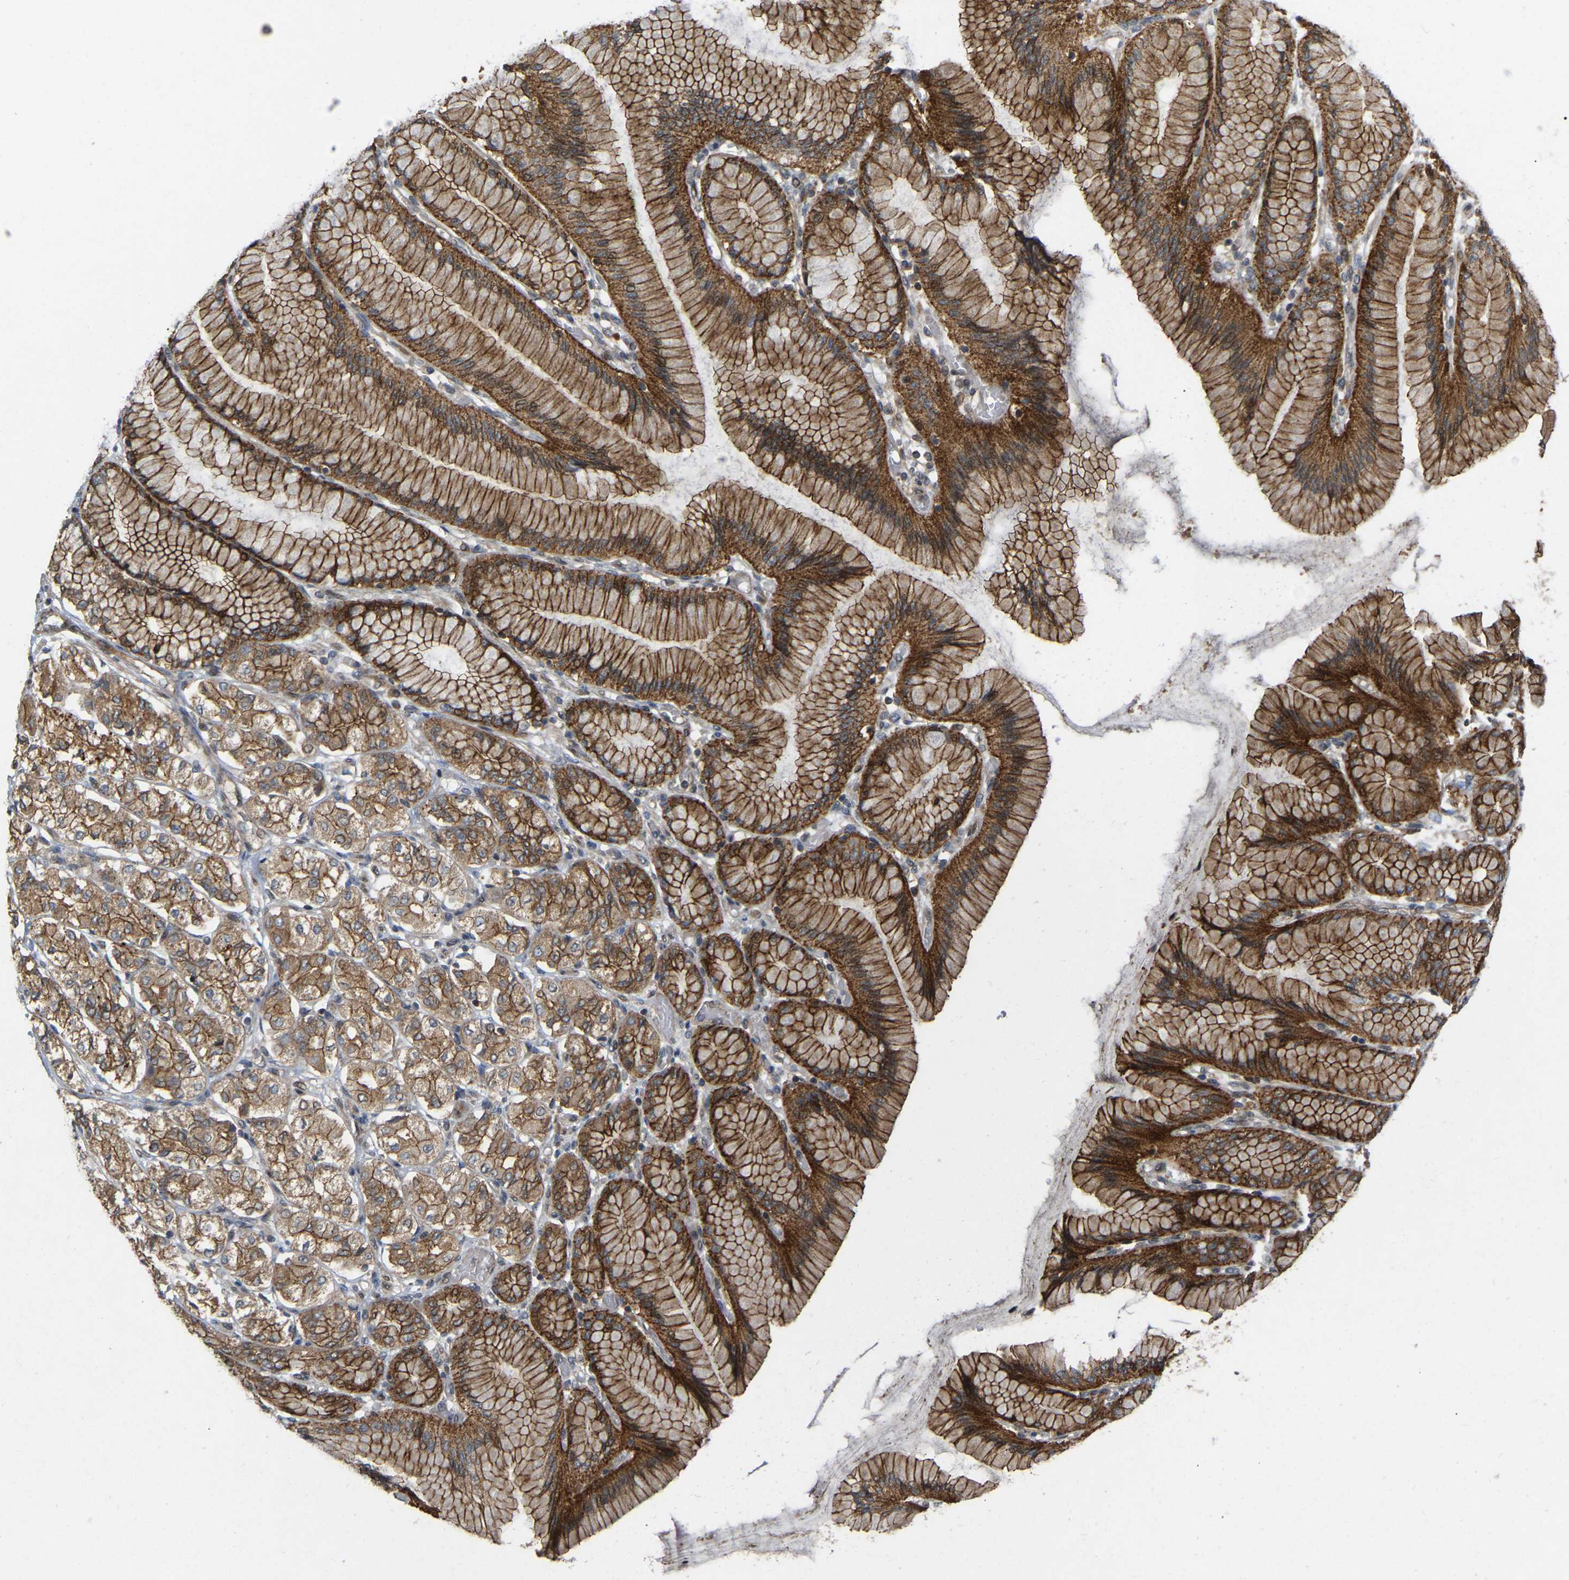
{"staining": {"intensity": "moderate", "quantity": ">75%", "location": "cytoplasmic/membranous"}, "tissue": "stomach cancer", "cell_type": "Tumor cells", "image_type": "cancer", "snomed": [{"axis": "morphology", "description": "Adenocarcinoma, NOS"}, {"axis": "topography", "description": "Stomach"}], "caption": "Adenocarcinoma (stomach) stained with DAB IHC reveals medium levels of moderate cytoplasmic/membranous expression in about >75% of tumor cells. The staining is performed using DAB (3,3'-diaminobenzidine) brown chromogen to label protein expression. The nuclei are counter-stained blue using hematoxylin.", "gene": "KIAA1549", "patient": {"sex": "female", "age": 65}}